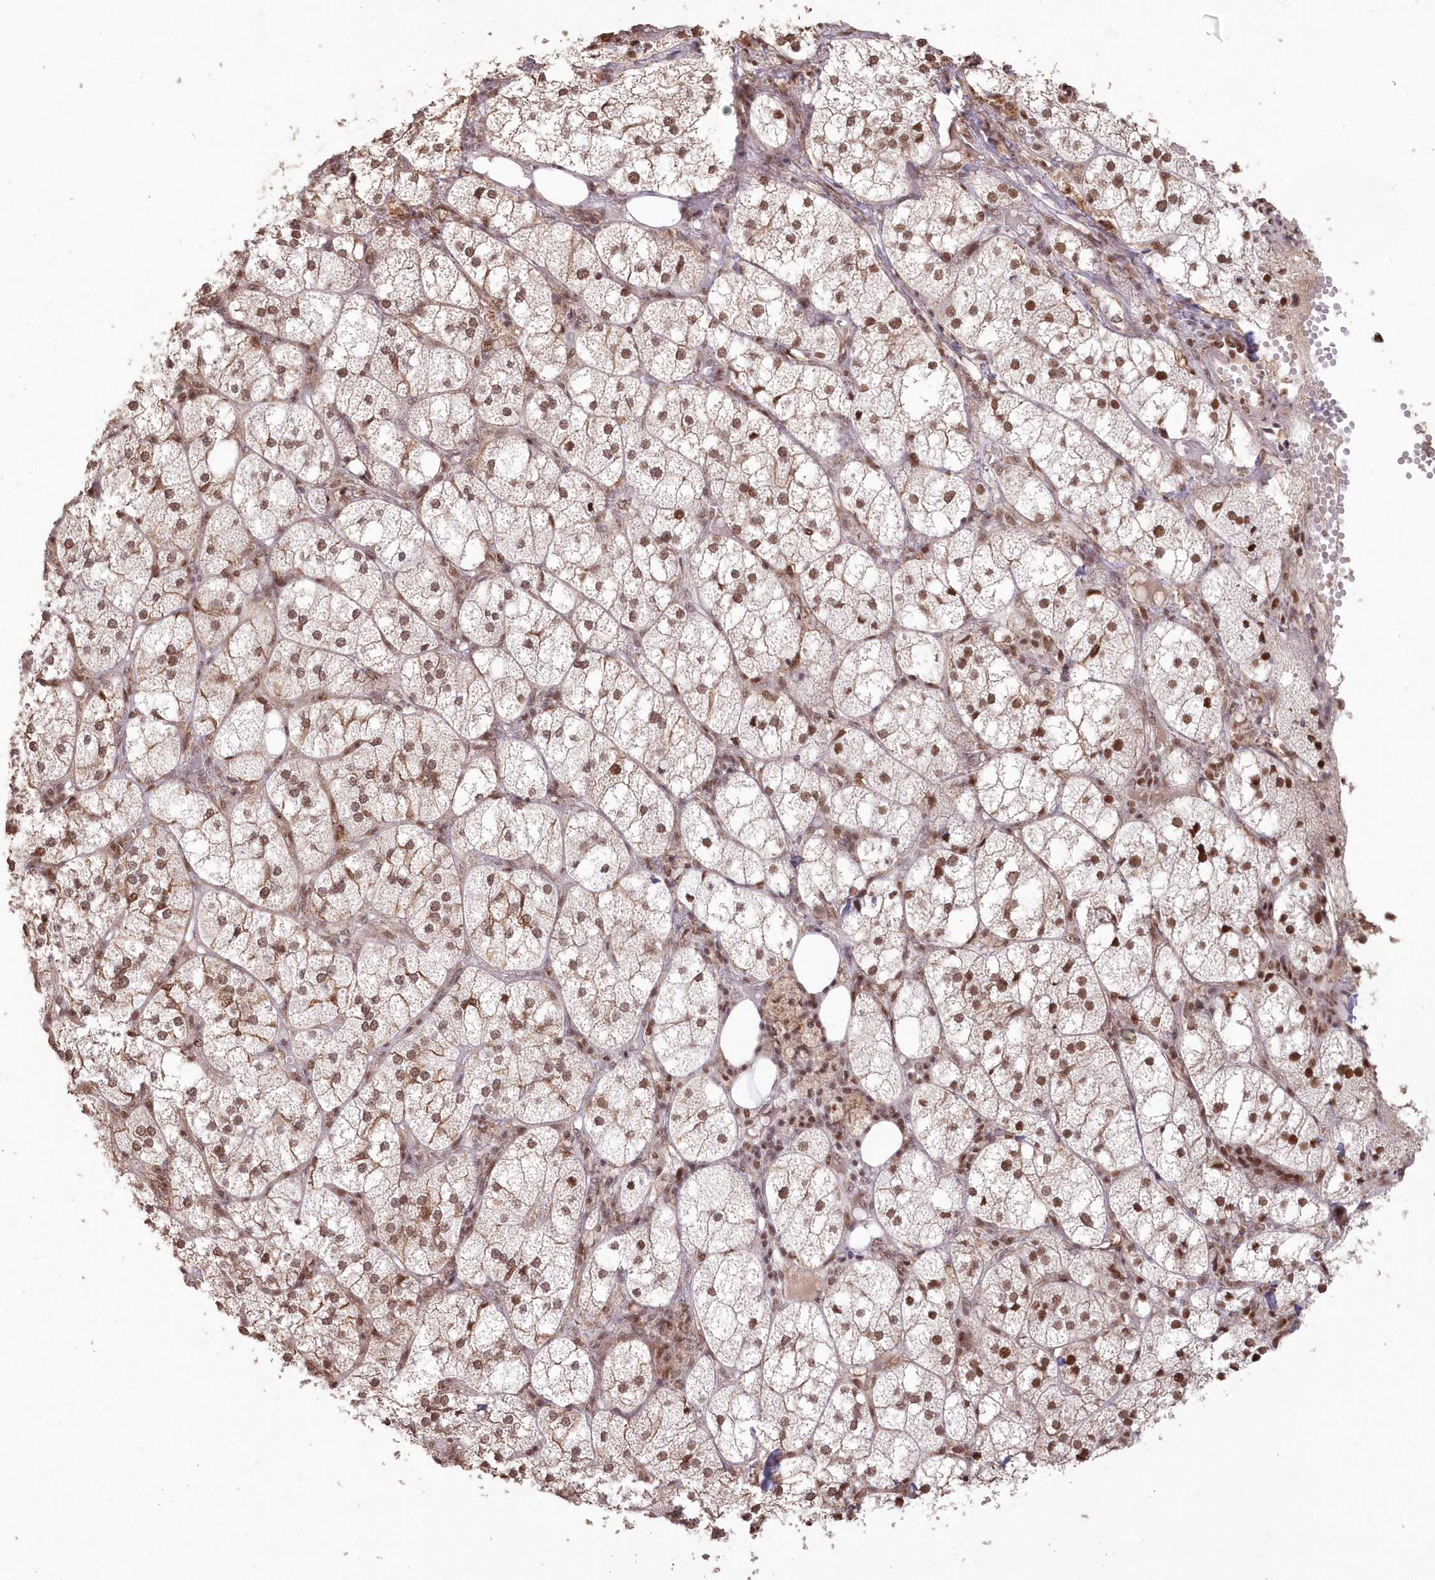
{"staining": {"intensity": "strong", "quantity": ">75%", "location": "nuclear"}, "tissue": "adrenal gland", "cell_type": "Glandular cells", "image_type": "normal", "snomed": [{"axis": "morphology", "description": "Normal tissue, NOS"}, {"axis": "topography", "description": "Adrenal gland"}], "caption": "The histopathology image exhibits staining of benign adrenal gland, revealing strong nuclear protein expression (brown color) within glandular cells.", "gene": "PDS5A", "patient": {"sex": "female", "age": 61}}